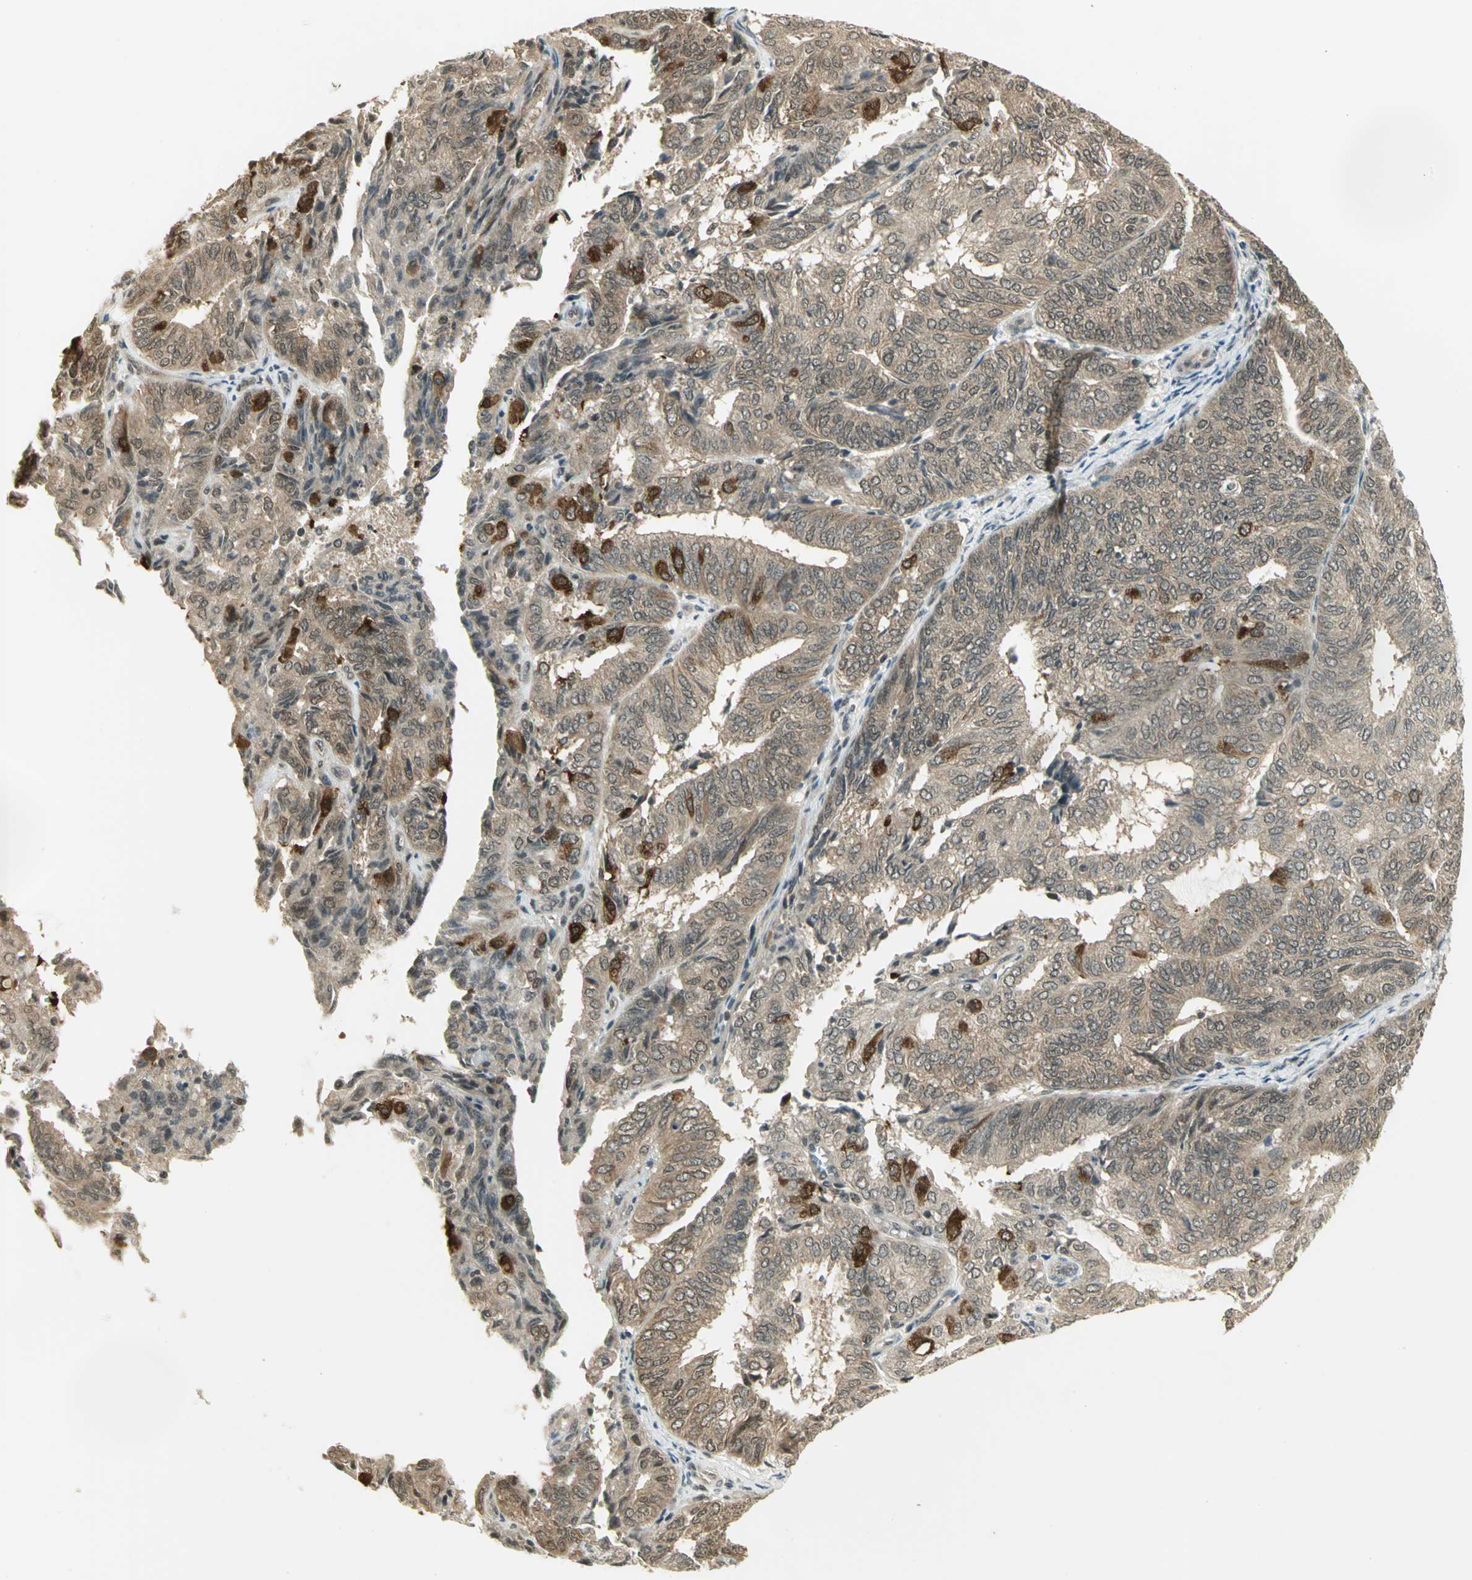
{"staining": {"intensity": "strong", "quantity": "<25%", "location": "cytoplasmic/membranous"}, "tissue": "endometrial cancer", "cell_type": "Tumor cells", "image_type": "cancer", "snomed": [{"axis": "morphology", "description": "Adenocarcinoma, NOS"}, {"axis": "topography", "description": "Uterus"}], "caption": "Immunohistochemical staining of endometrial cancer exhibits medium levels of strong cytoplasmic/membranous protein staining in about <25% of tumor cells.", "gene": "CDC34", "patient": {"sex": "female", "age": 60}}